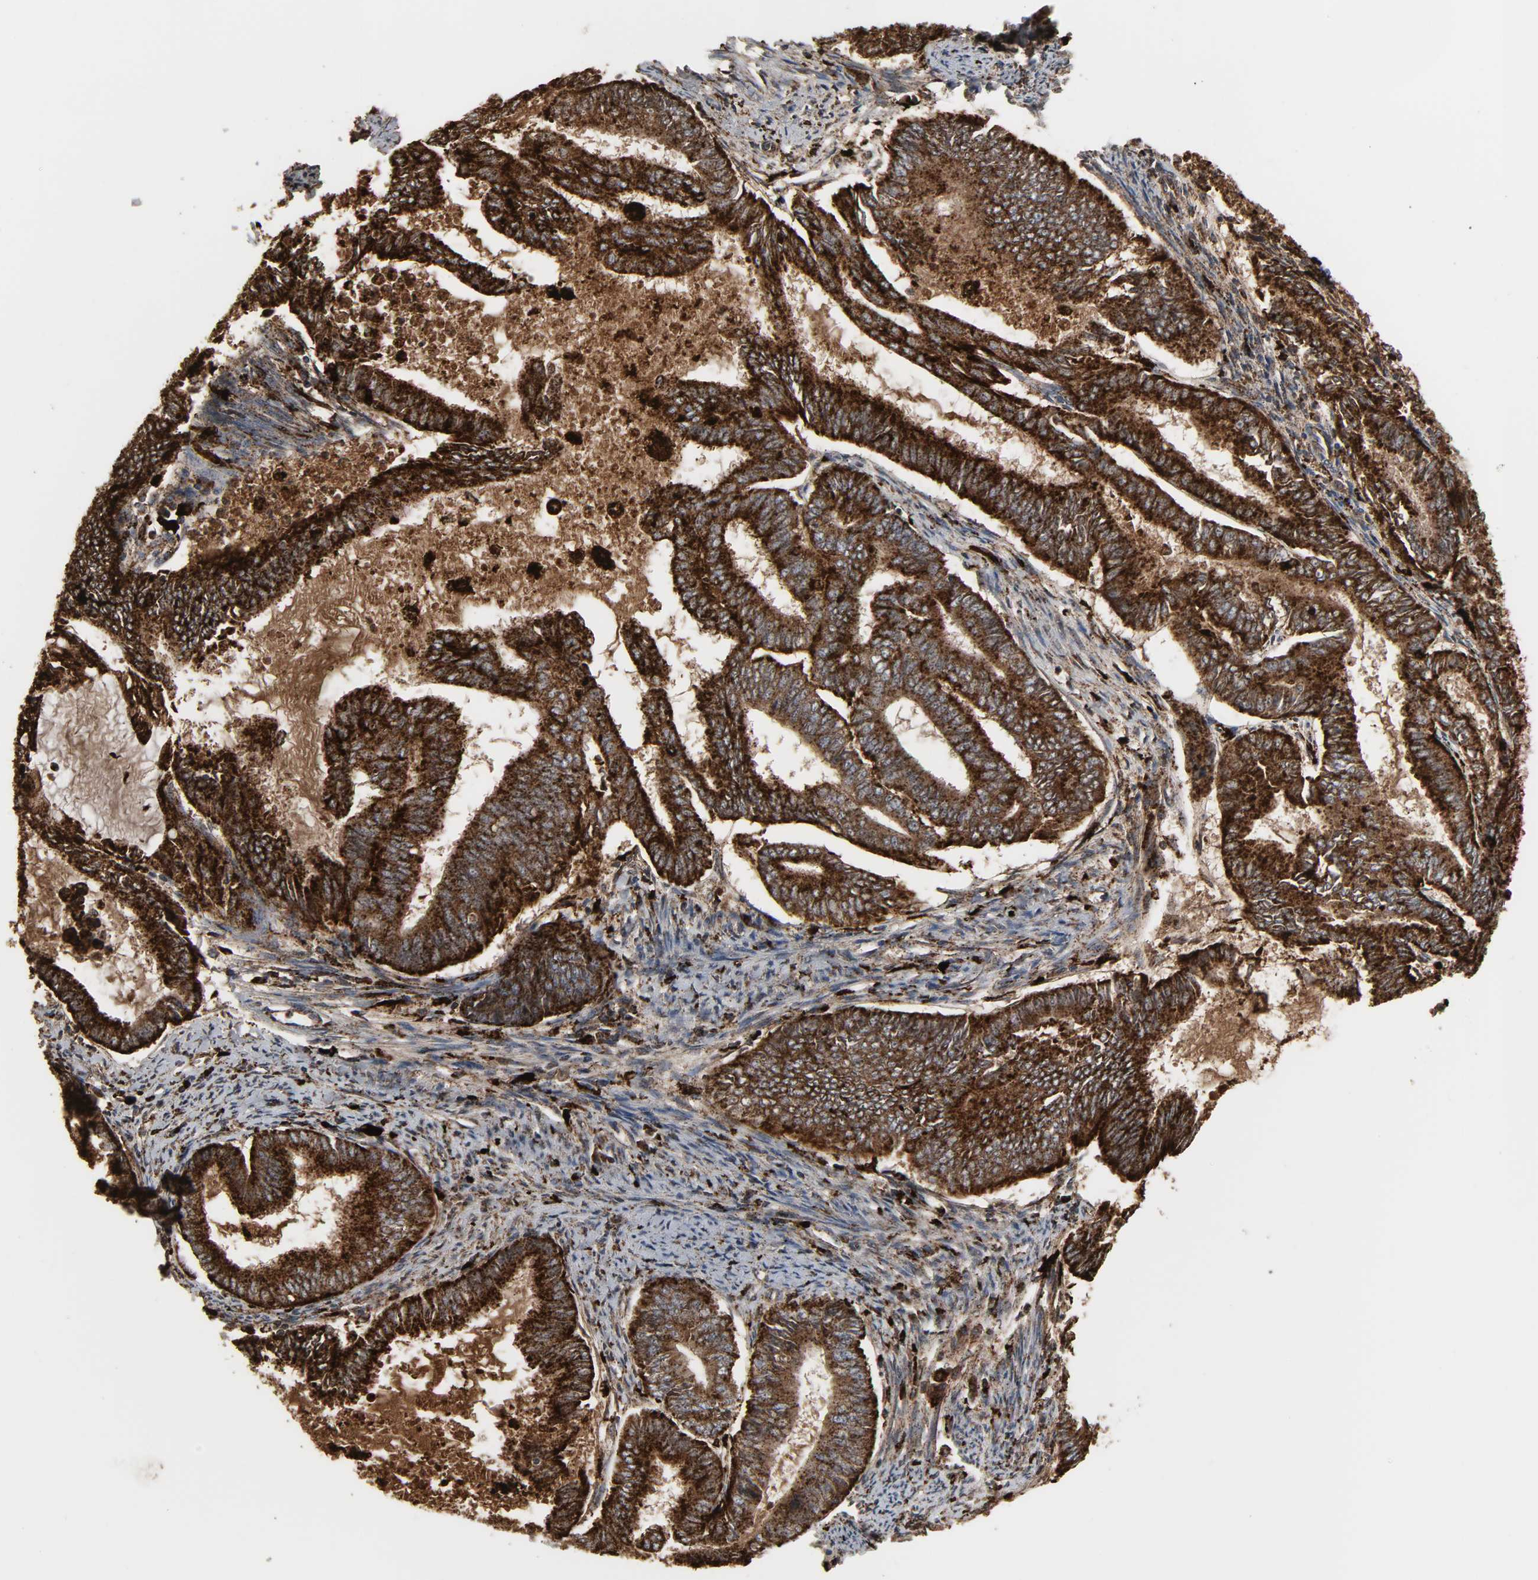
{"staining": {"intensity": "strong", "quantity": ">75%", "location": "cytoplasmic/membranous"}, "tissue": "endometrial cancer", "cell_type": "Tumor cells", "image_type": "cancer", "snomed": [{"axis": "morphology", "description": "Adenocarcinoma, NOS"}, {"axis": "topography", "description": "Endometrium"}], "caption": "Approximately >75% of tumor cells in human endometrial cancer (adenocarcinoma) show strong cytoplasmic/membranous protein staining as visualized by brown immunohistochemical staining.", "gene": "PSAP", "patient": {"sex": "female", "age": 86}}